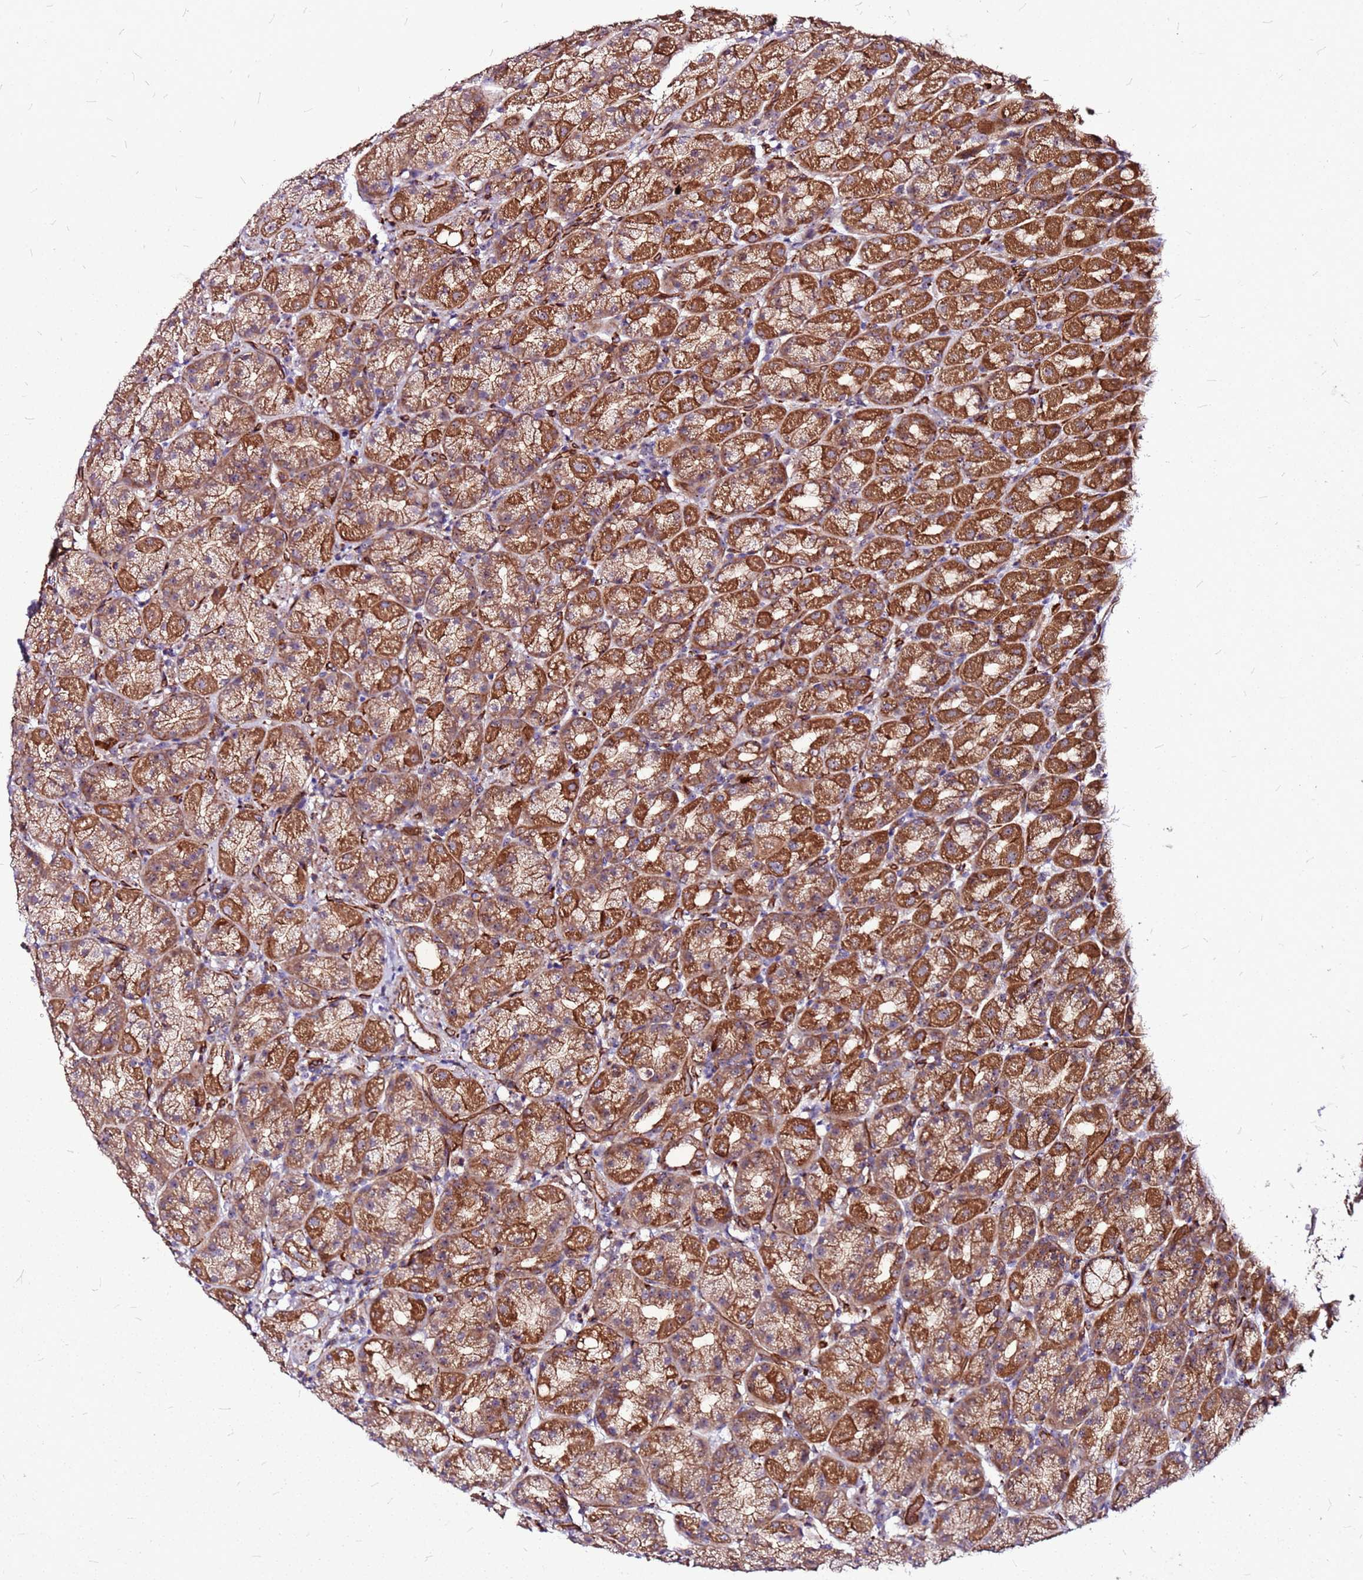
{"staining": {"intensity": "strong", "quantity": ">75%", "location": "cytoplasmic/membranous"}, "tissue": "stomach", "cell_type": "Glandular cells", "image_type": "normal", "snomed": [{"axis": "morphology", "description": "Normal tissue, NOS"}, {"axis": "topography", "description": "Stomach, upper"}, {"axis": "topography", "description": "Stomach"}], "caption": "IHC of unremarkable stomach shows high levels of strong cytoplasmic/membranous staining in about >75% of glandular cells. The staining is performed using DAB brown chromogen to label protein expression. The nuclei are counter-stained blue using hematoxylin.", "gene": "TOPAZ1", "patient": {"sex": "male", "age": 68}}